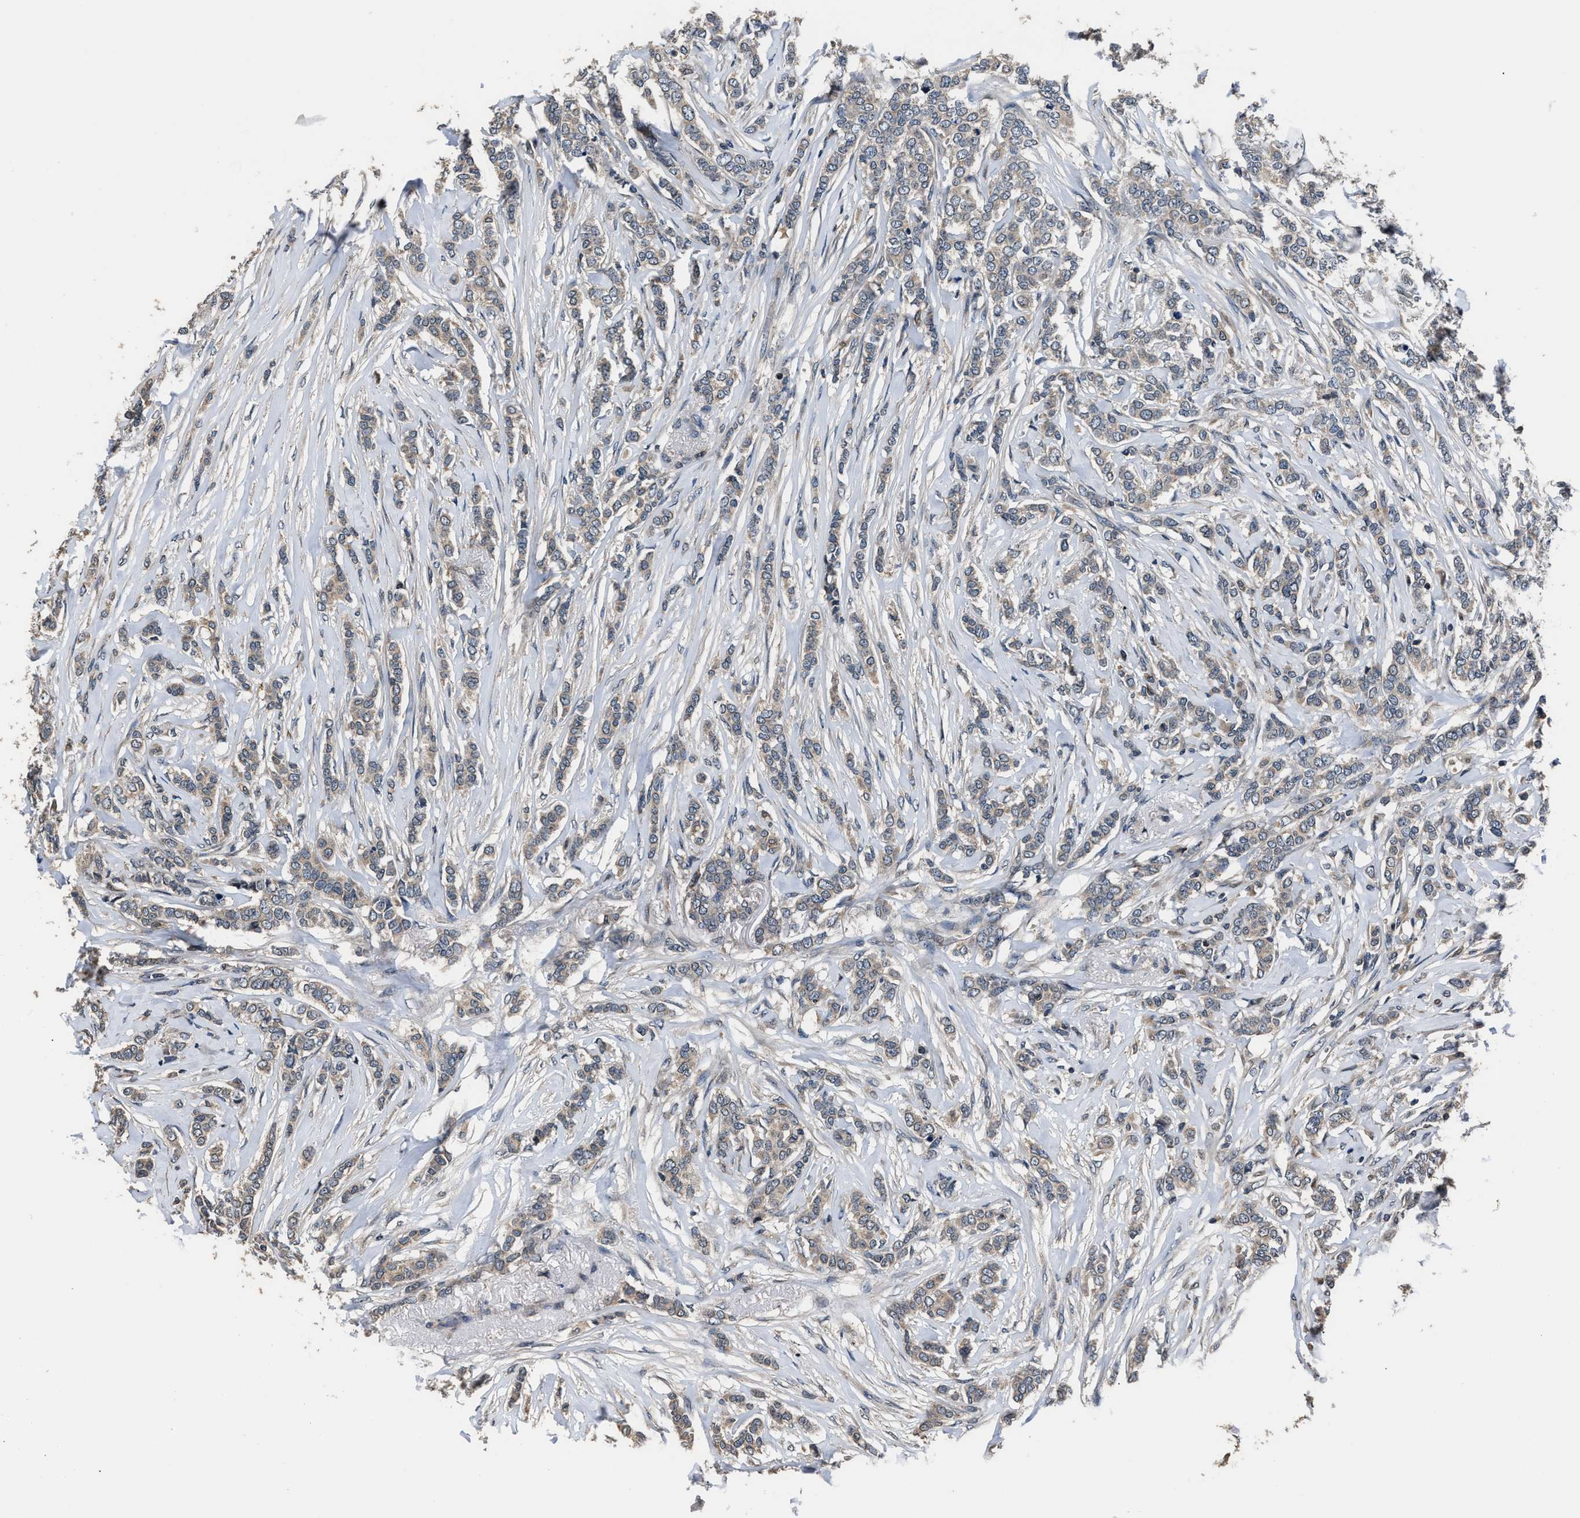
{"staining": {"intensity": "weak", "quantity": "25%-75%", "location": "cytoplasmic/membranous"}, "tissue": "breast cancer", "cell_type": "Tumor cells", "image_type": "cancer", "snomed": [{"axis": "morphology", "description": "Lobular carcinoma"}, {"axis": "topography", "description": "Skin"}, {"axis": "topography", "description": "Breast"}], "caption": "Immunohistochemistry photomicrograph of neoplastic tissue: lobular carcinoma (breast) stained using IHC reveals low levels of weak protein expression localized specifically in the cytoplasmic/membranous of tumor cells, appearing as a cytoplasmic/membranous brown color.", "gene": "TNRC18", "patient": {"sex": "female", "age": 46}}